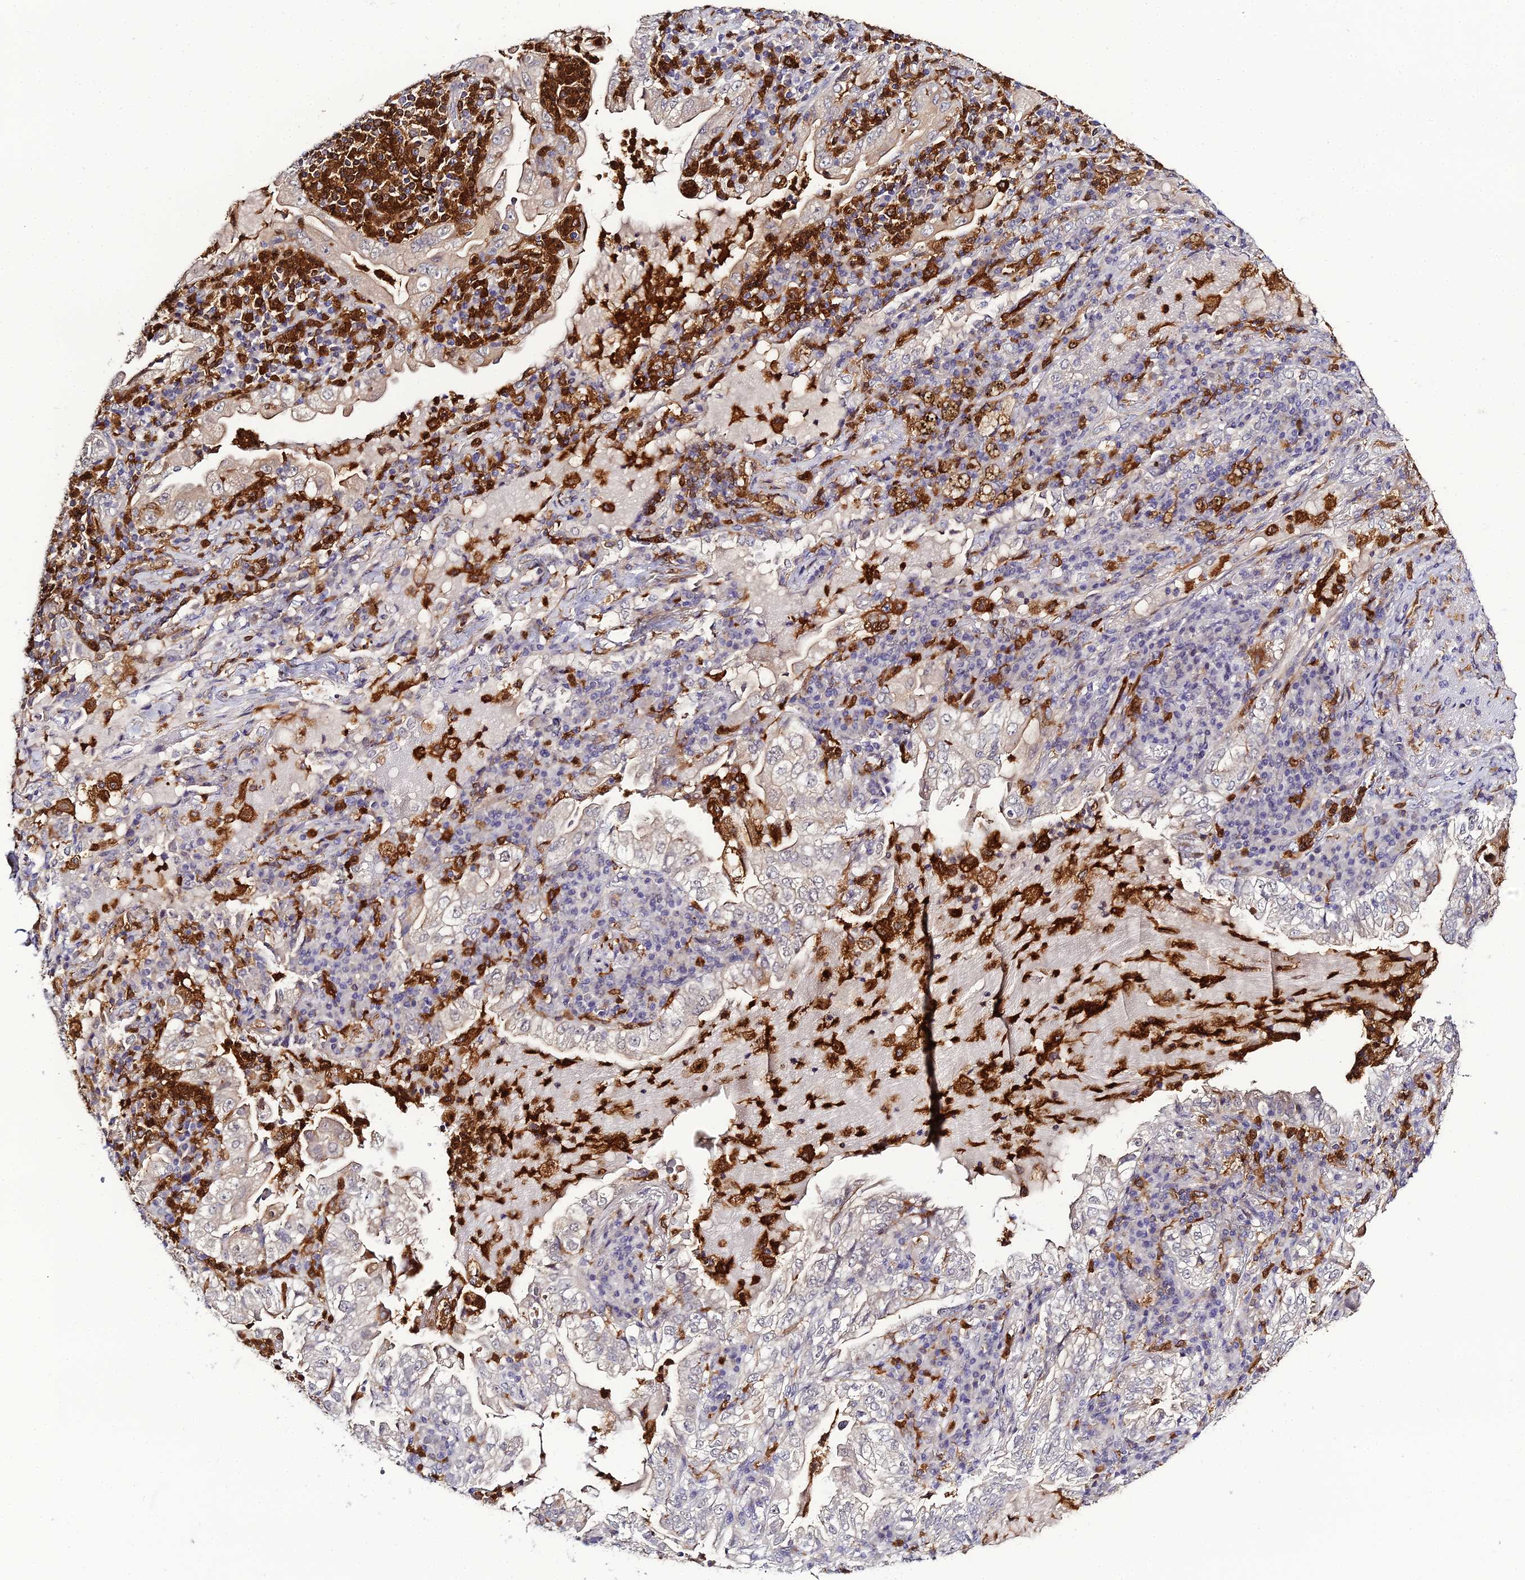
{"staining": {"intensity": "negative", "quantity": "none", "location": "none"}, "tissue": "lung cancer", "cell_type": "Tumor cells", "image_type": "cancer", "snomed": [{"axis": "morphology", "description": "Adenocarcinoma, NOS"}, {"axis": "topography", "description": "Lung"}], "caption": "Immunohistochemistry micrograph of human lung cancer stained for a protein (brown), which exhibits no positivity in tumor cells.", "gene": "IL4I1", "patient": {"sex": "female", "age": 73}}